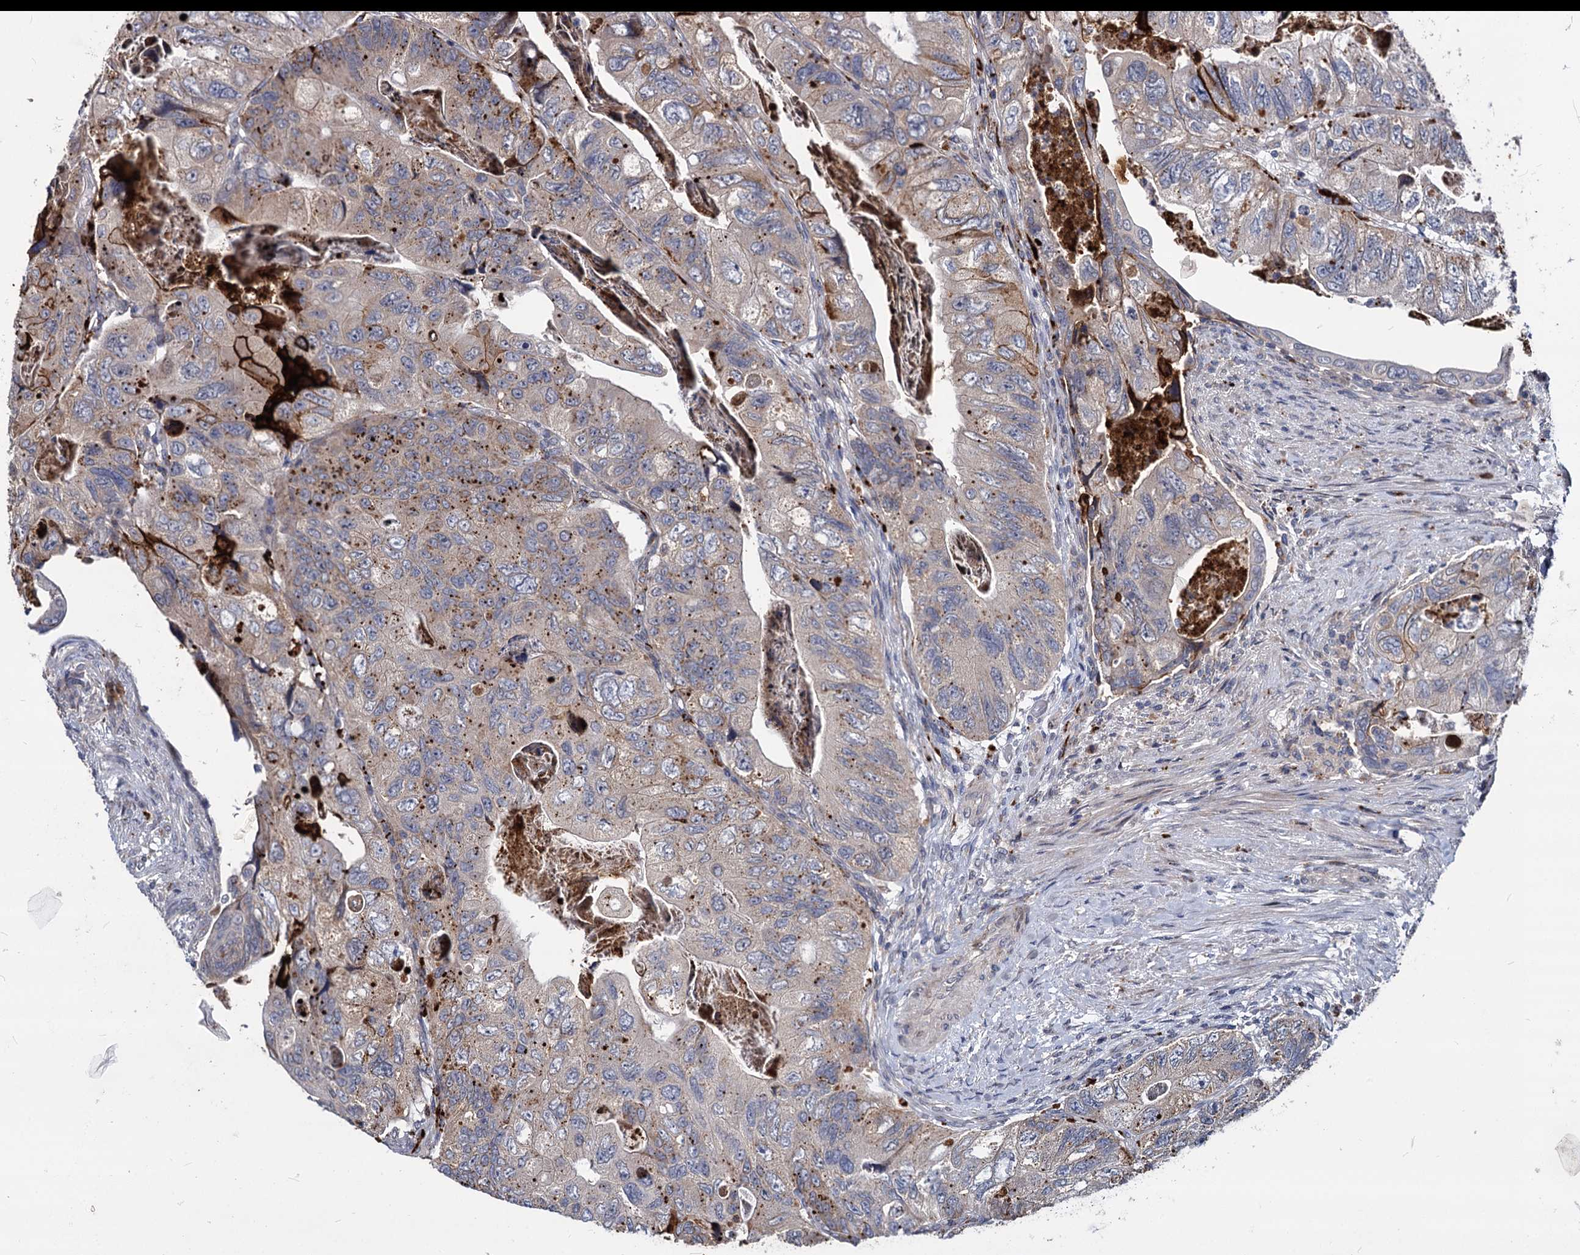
{"staining": {"intensity": "moderate", "quantity": "<25%", "location": "cytoplasmic/membranous"}, "tissue": "colorectal cancer", "cell_type": "Tumor cells", "image_type": "cancer", "snomed": [{"axis": "morphology", "description": "Adenocarcinoma, NOS"}, {"axis": "topography", "description": "Rectum"}], "caption": "Immunohistochemistry (IHC) photomicrograph of neoplastic tissue: adenocarcinoma (colorectal) stained using IHC shows low levels of moderate protein expression localized specifically in the cytoplasmic/membranous of tumor cells, appearing as a cytoplasmic/membranous brown color.", "gene": "C11orf86", "patient": {"sex": "male", "age": 63}}